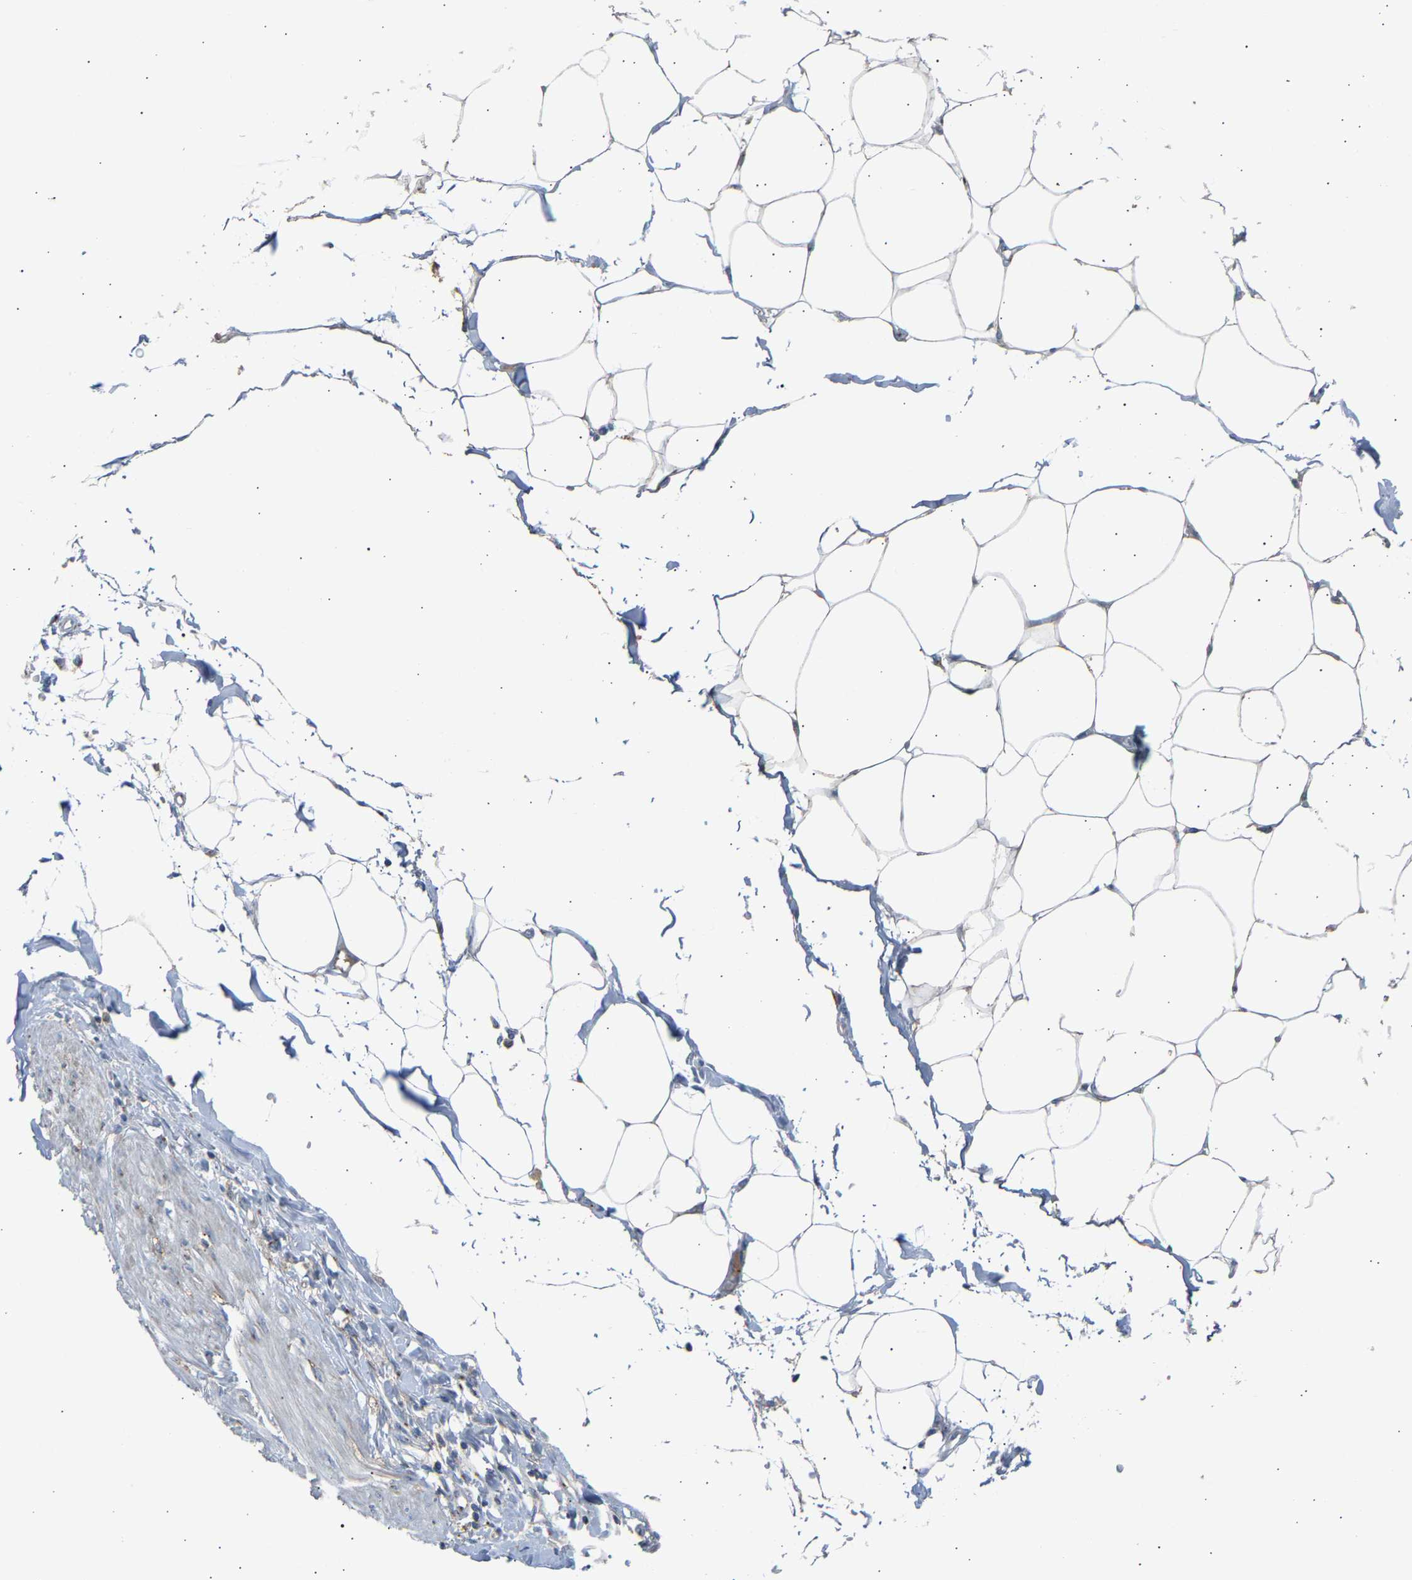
{"staining": {"intensity": "moderate", "quantity": "<25%", "location": "cytoplasmic/membranous"}, "tissue": "adipose tissue", "cell_type": "Adipocytes", "image_type": "normal", "snomed": [{"axis": "morphology", "description": "Normal tissue, NOS"}, {"axis": "morphology", "description": "Adenocarcinoma, NOS"}, {"axis": "topography", "description": "Colon"}, {"axis": "topography", "description": "Peripheral nerve tissue"}], "caption": "Protein expression analysis of normal adipose tissue demonstrates moderate cytoplasmic/membranous positivity in about <25% of adipocytes. Immunohistochemistry (ihc) stains the protein of interest in brown and the nuclei are stained blue.", "gene": "CYREN", "patient": {"sex": "male", "age": 14}}